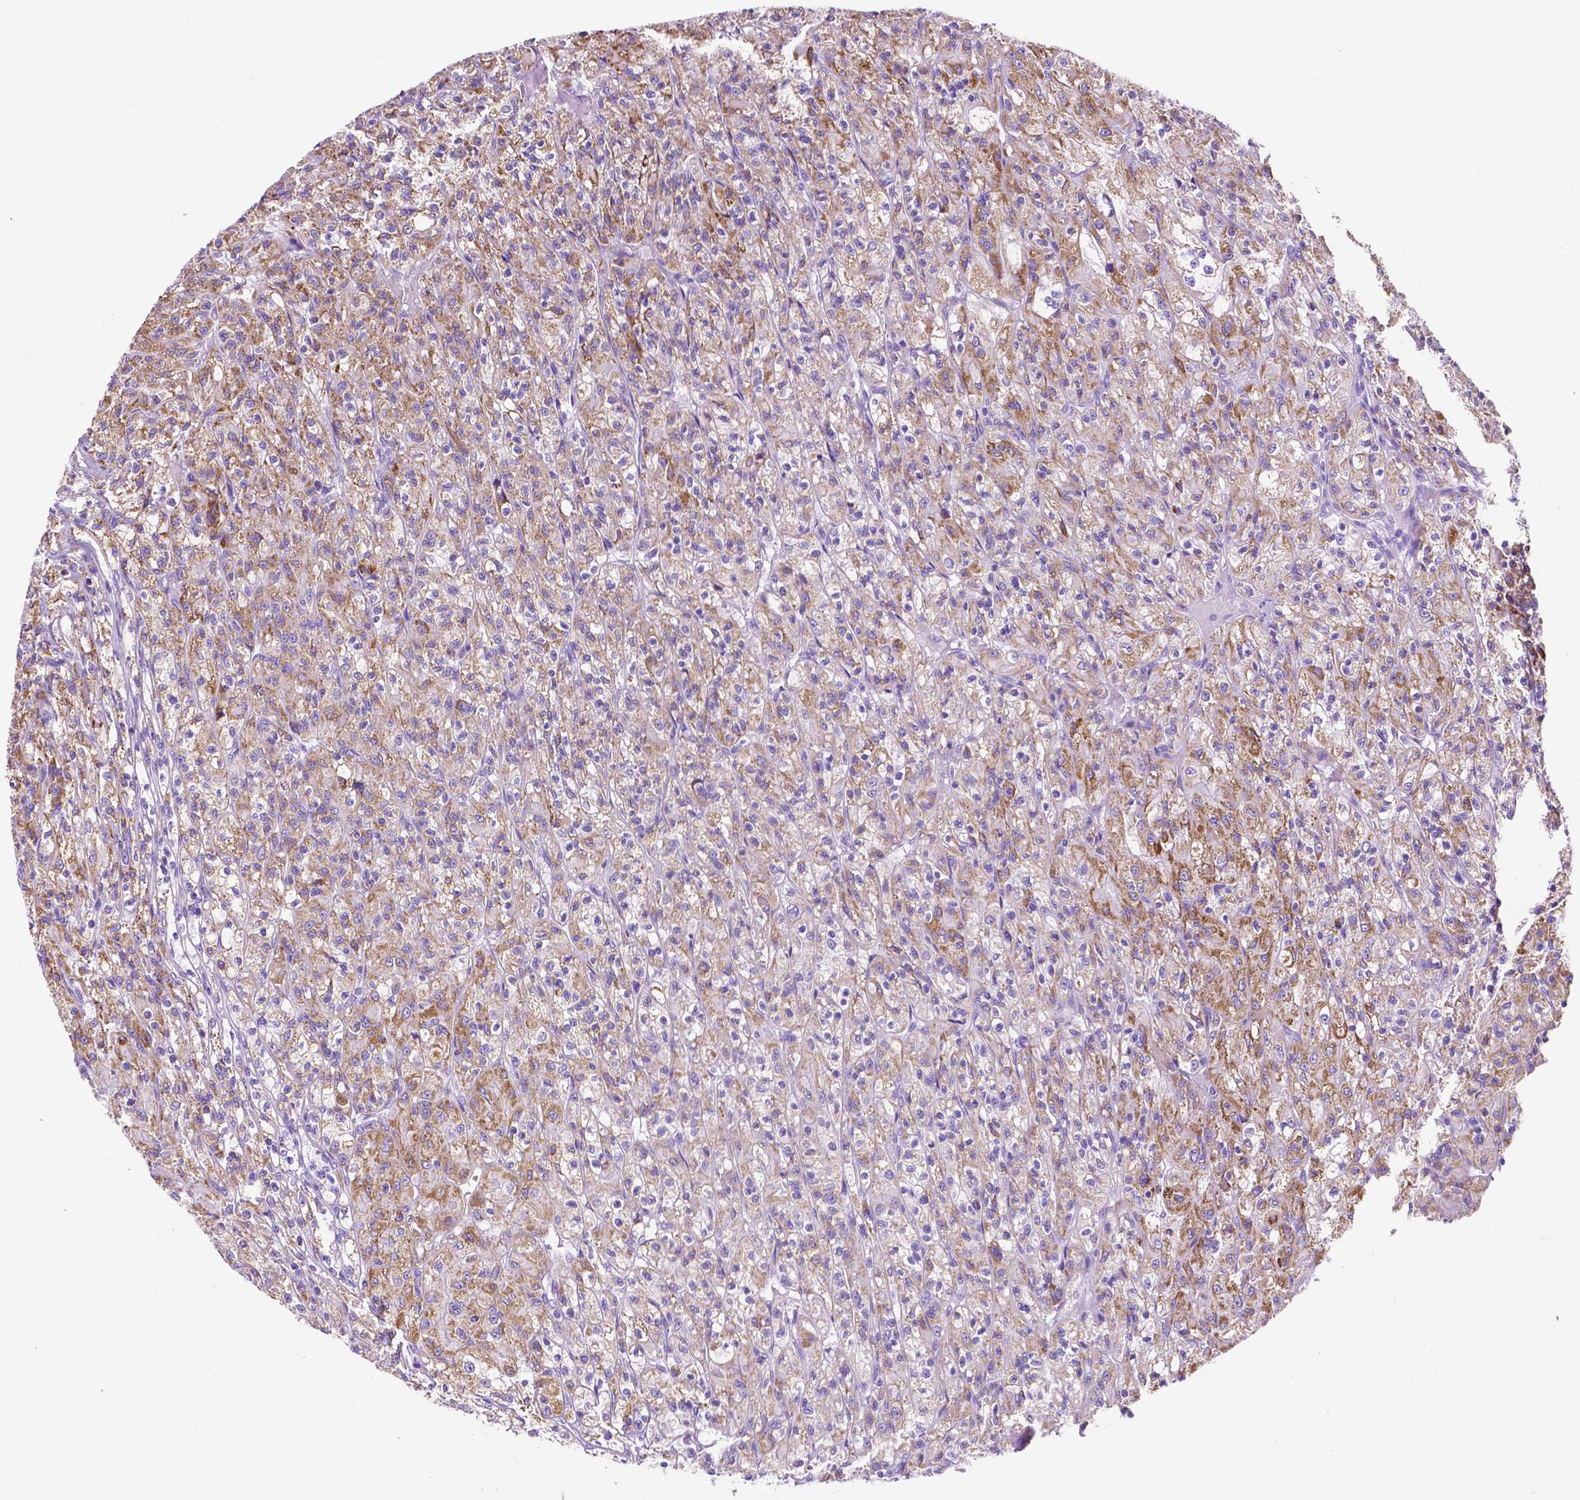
{"staining": {"intensity": "moderate", "quantity": ">75%", "location": "cytoplasmic/membranous"}, "tissue": "renal cancer", "cell_type": "Tumor cells", "image_type": "cancer", "snomed": [{"axis": "morphology", "description": "Adenocarcinoma, NOS"}, {"axis": "topography", "description": "Kidney"}], "caption": "Tumor cells show medium levels of moderate cytoplasmic/membranous staining in about >75% of cells in human adenocarcinoma (renal).", "gene": "GDPD5", "patient": {"sex": "female", "age": 70}}